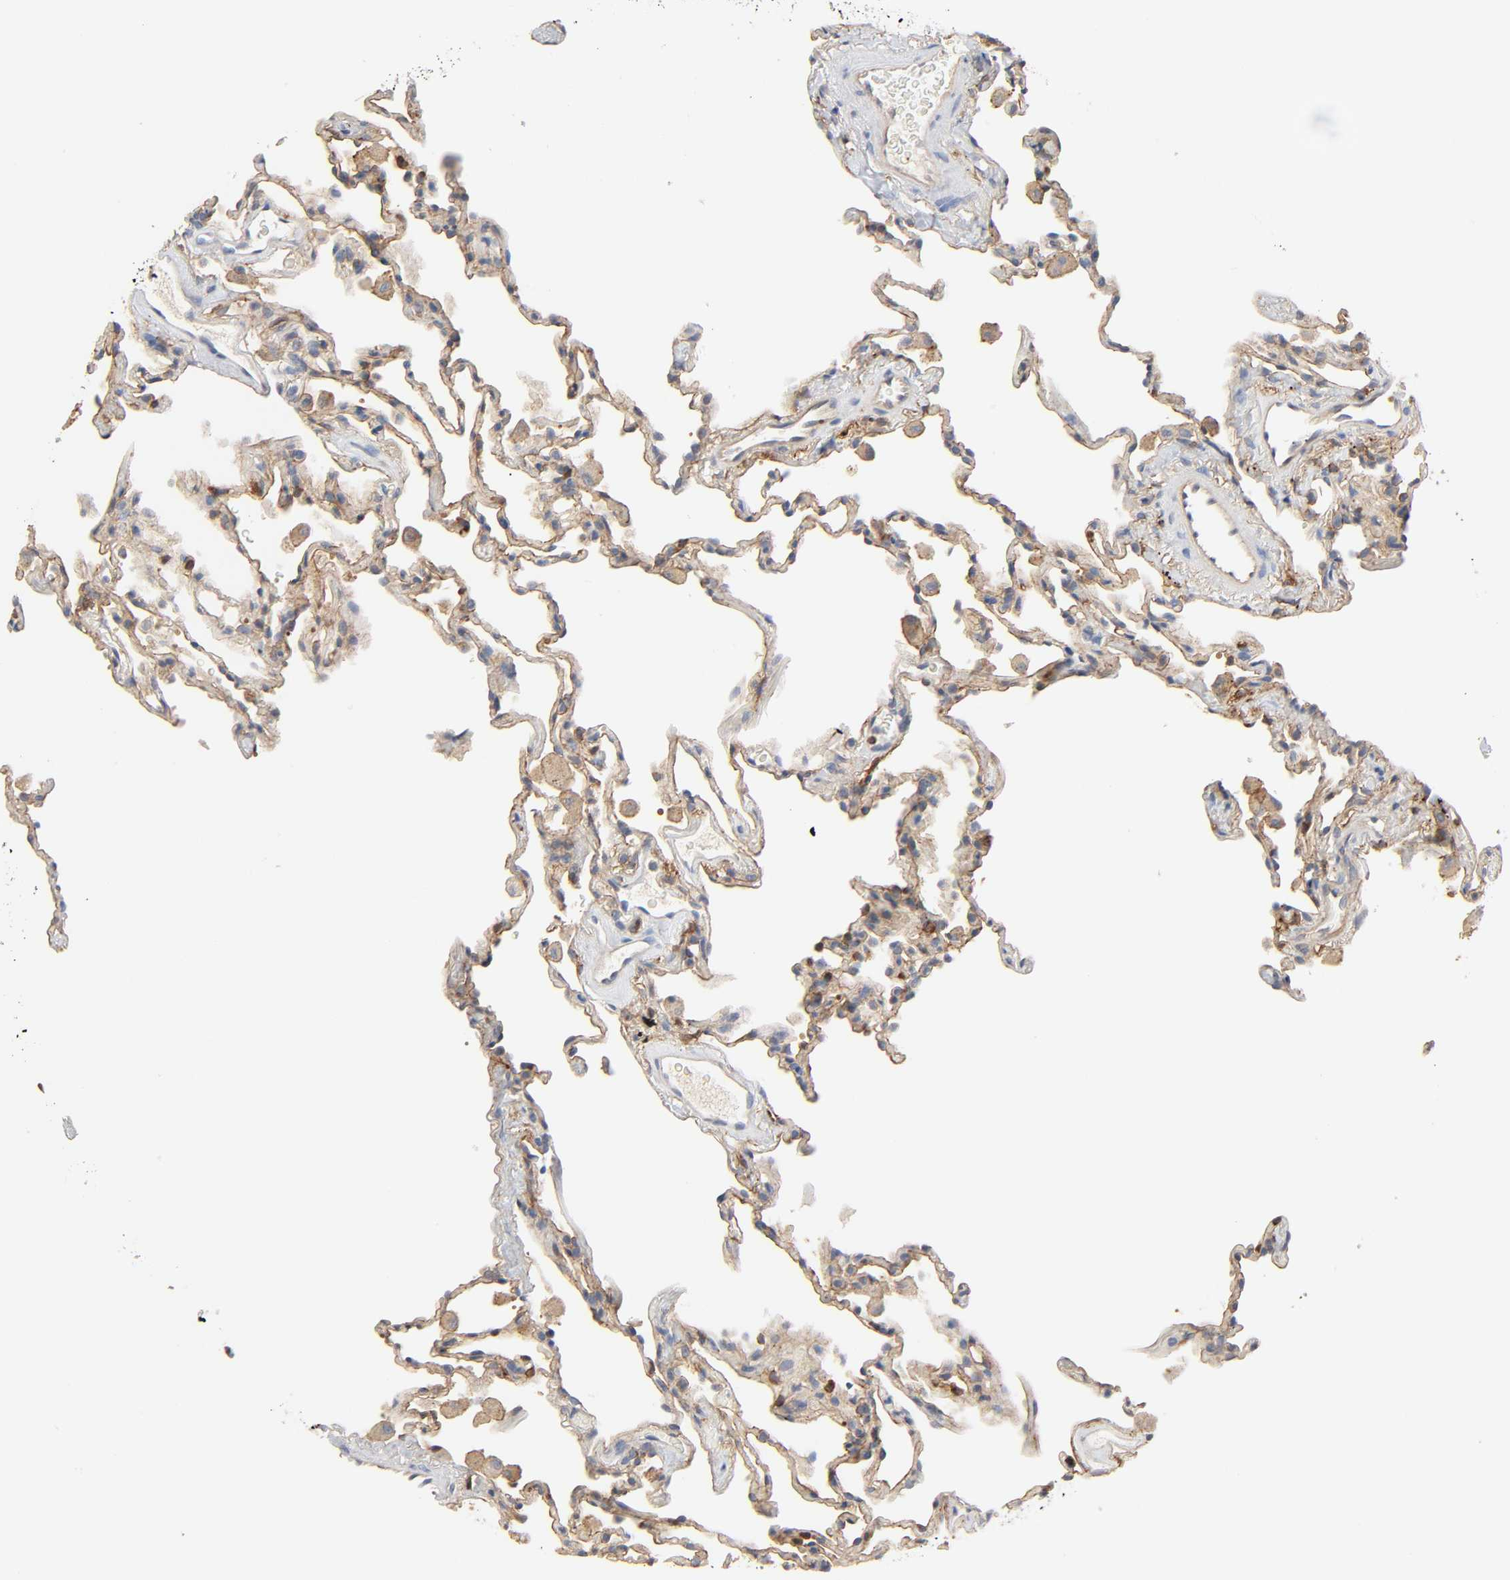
{"staining": {"intensity": "moderate", "quantity": "25%-75%", "location": "cytoplasmic/membranous"}, "tissue": "lung", "cell_type": "Alveolar cells", "image_type": "normal", "snomed": [{"axis": "morphology", "description": "Normal tissue, NOS"}, {"axis": "morphology", "description": "Soft tissue tumor metastatic"}, {"axis": "topography", "description": "Lung"}], "caption": "A brown stain labels moderate cytoplasmic/membranous expression of a protein in alveolar cells of unremarkable human lung.", "gene": "BIN1", "patient": {"sex": "male", "age": 59}}